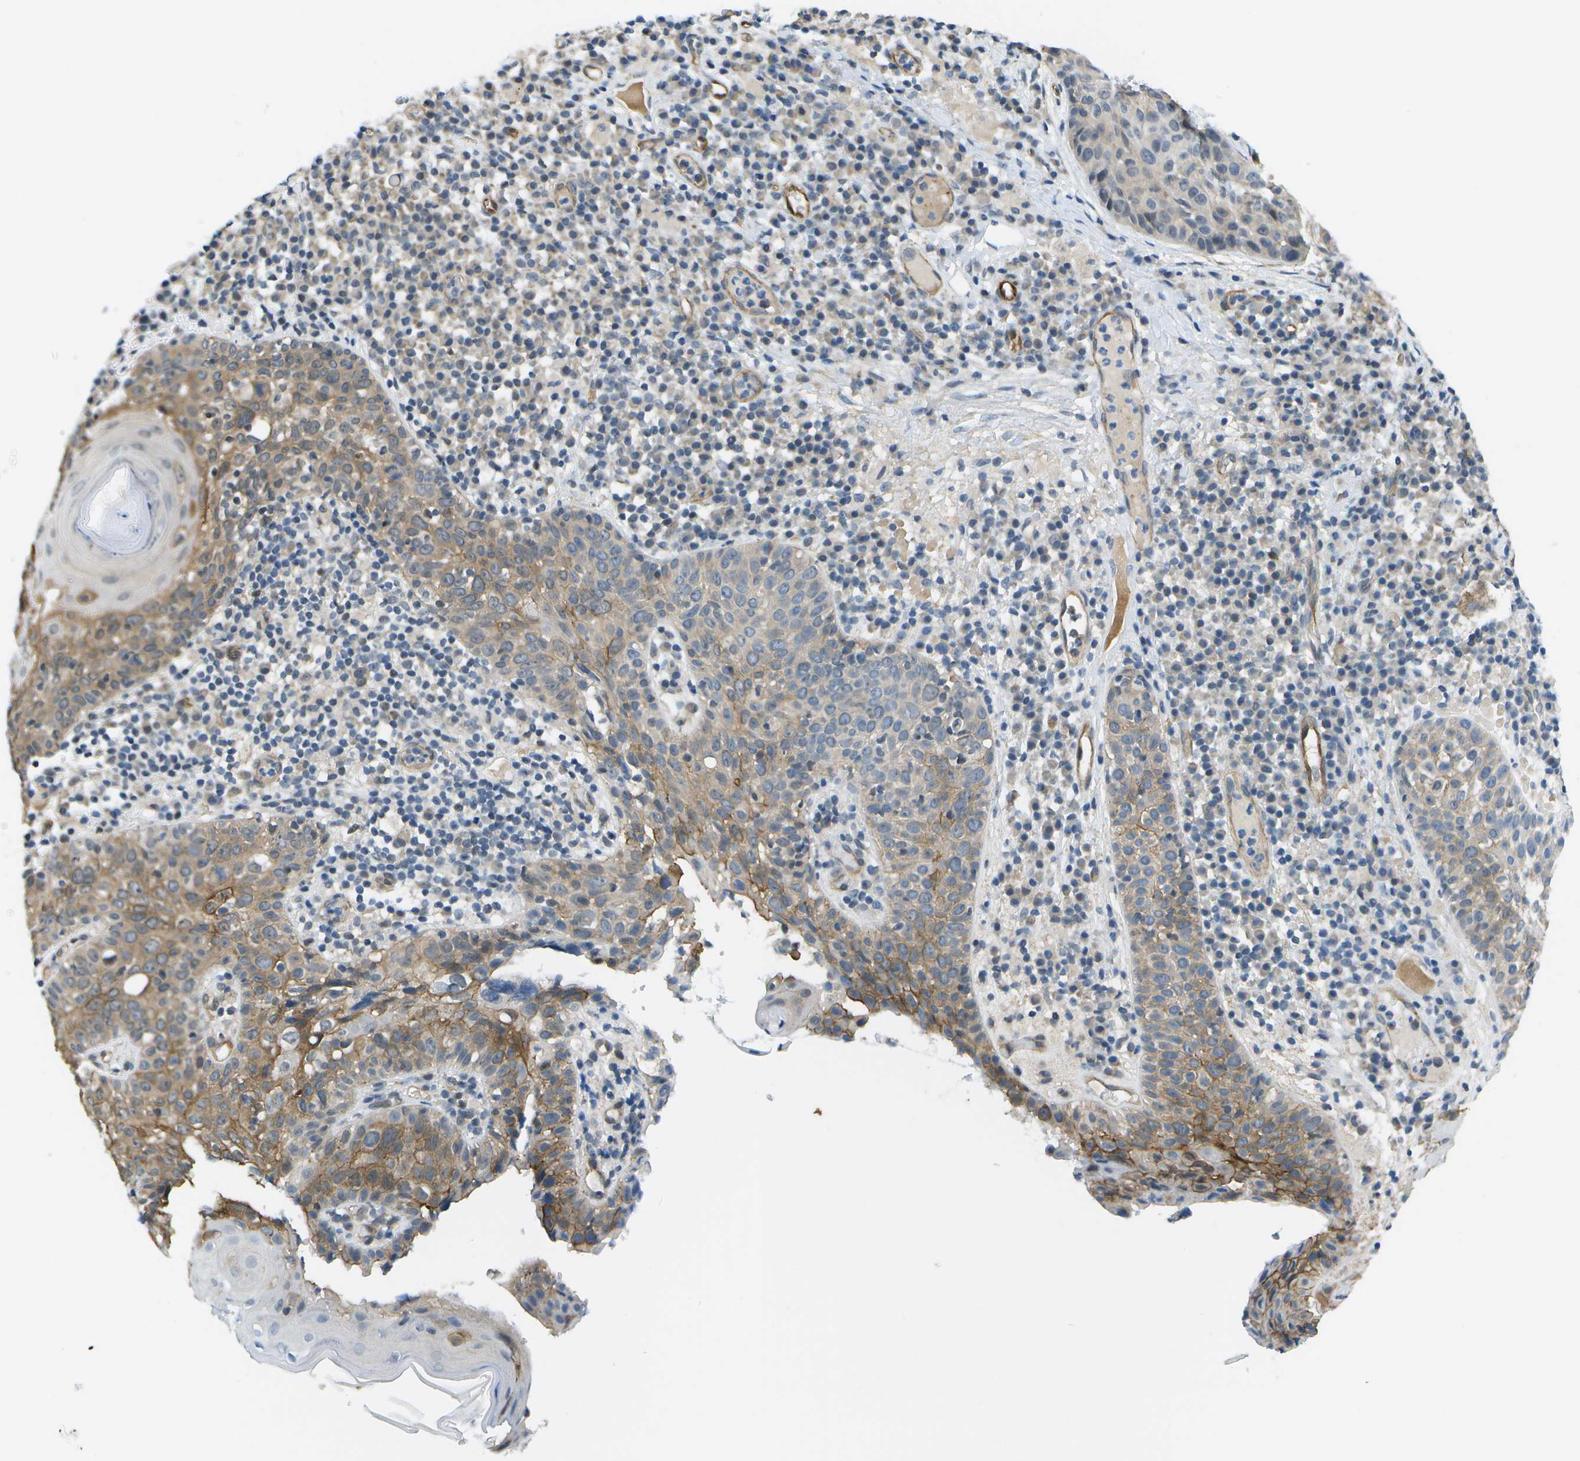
{"staining": {"intensity": "moderate", "quantity": "25%-75%", "location": "cytoplasmic/membranous"}, "tissue": "skin cancer", "cell_type": "Tumor cells", "image_type": "cancer", "snomed": [{"axis": "morphology", "description": "Squamous cell carcinoma in situ, NOS"}, {"axis": "morphology", "description": "Squamous cell carcinoma, NOS"}, {"axis": "topography", "description": "Skin"}], "caption": "Human skin cancer (squamous cell carcinoma) stained with a protein marker displays moderate staining in tumor cells.", "gene": "KIAA0040", "patient": {"sex": "male", "age": 93}}